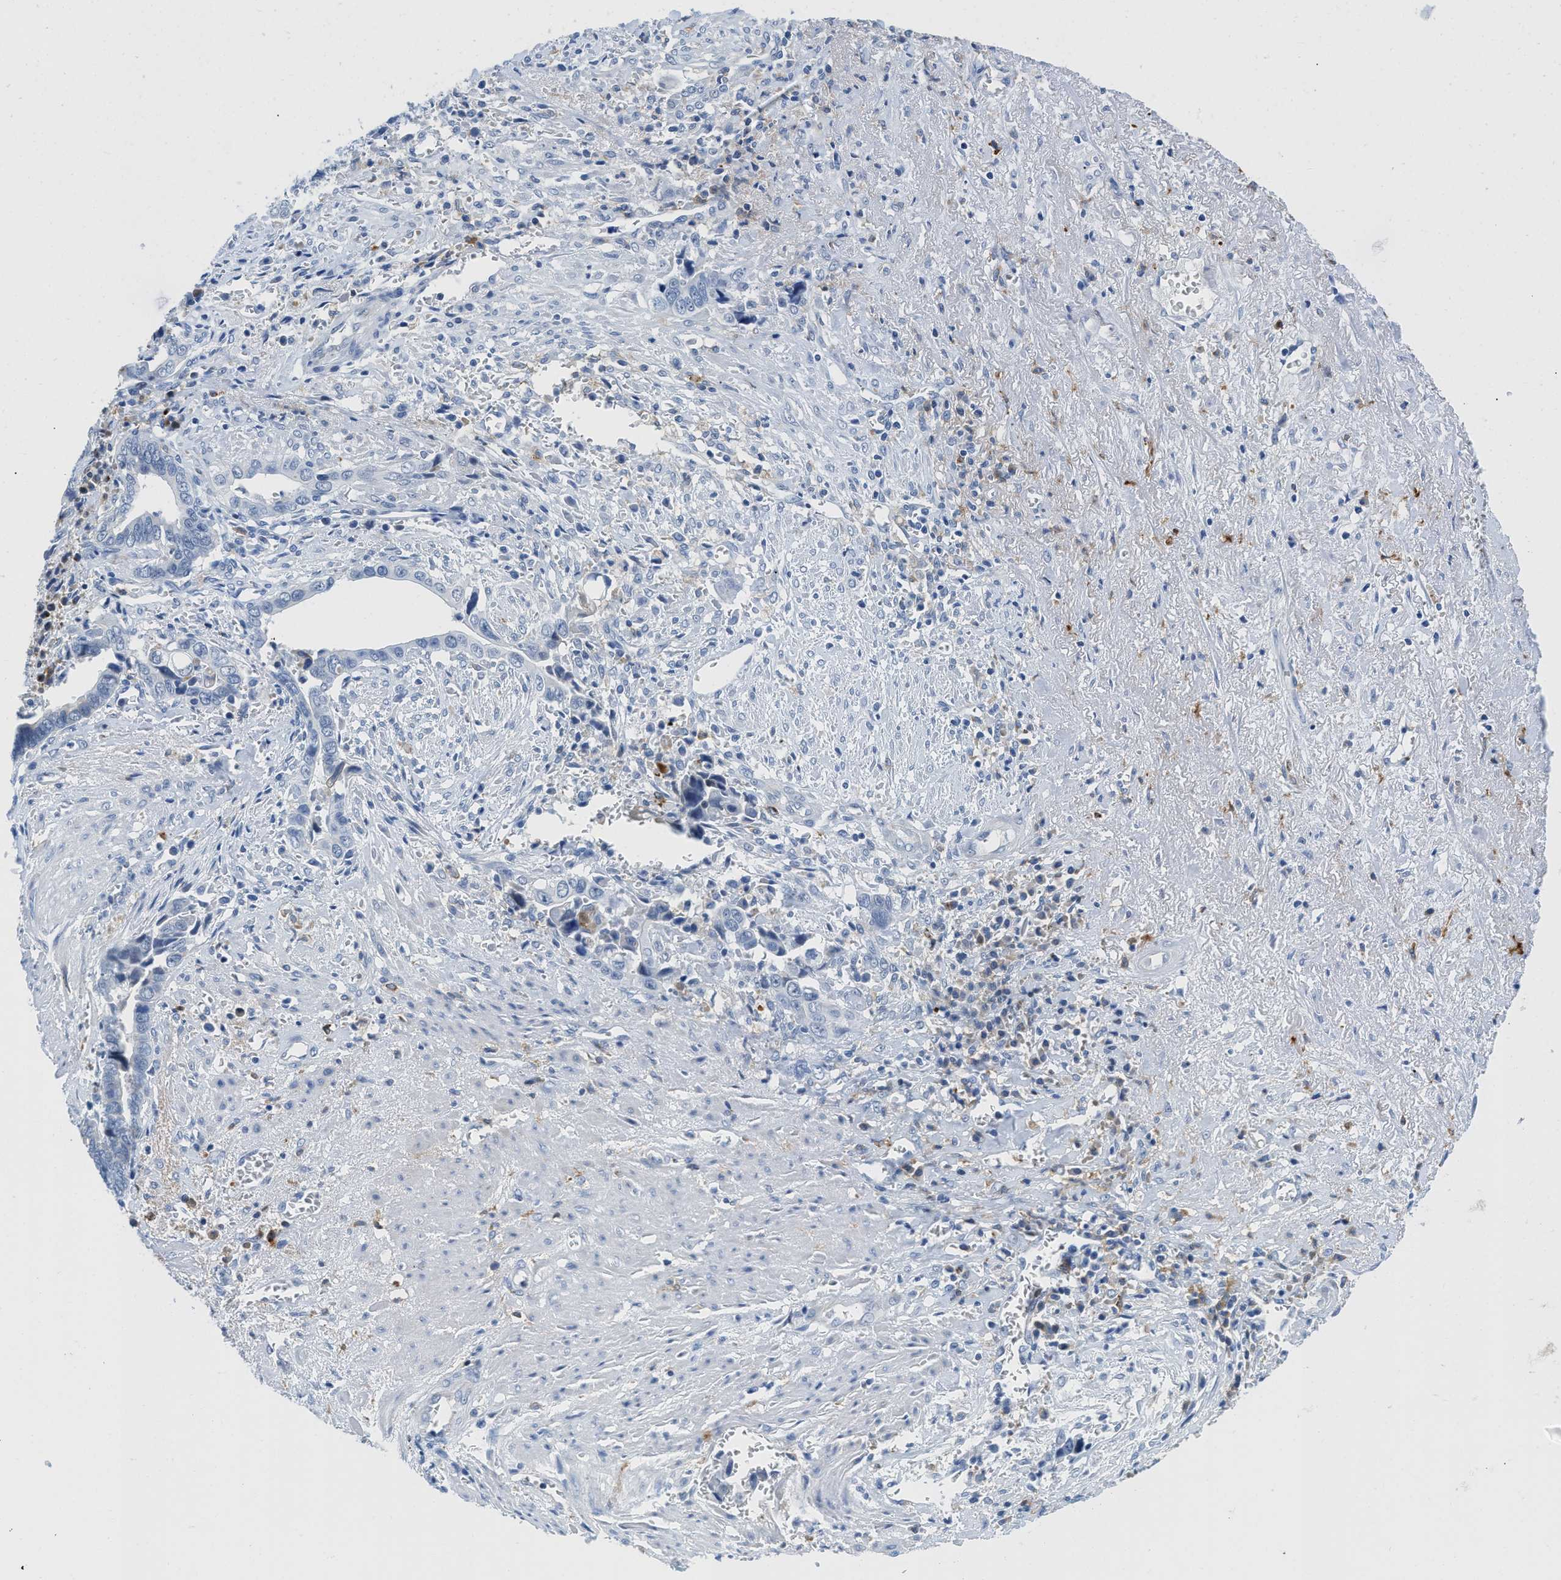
{"staining": {"intensity": "negative", "quantity": "none", "location": "none"}, "tissue": "liver cancer", "cell_type": "Tumor cells", "image_type": "cancer", "snomed": [{"axis": "morphology", "description": "Cholangiocarcinoma"}, {"axis": "topography", "description": "Liver"}], "caption": "High power microscopy photomicrograph of an IHC photomicrograph of liver cancer (cholangiocarcinoma), revealing no significant positivity in tumor cells. (DAB immunohistochemistry (IHC) visualized using brightfield microscopy, high magnification).", "gene": "CD226", "patient": {"sex": "female", "age": 79}}